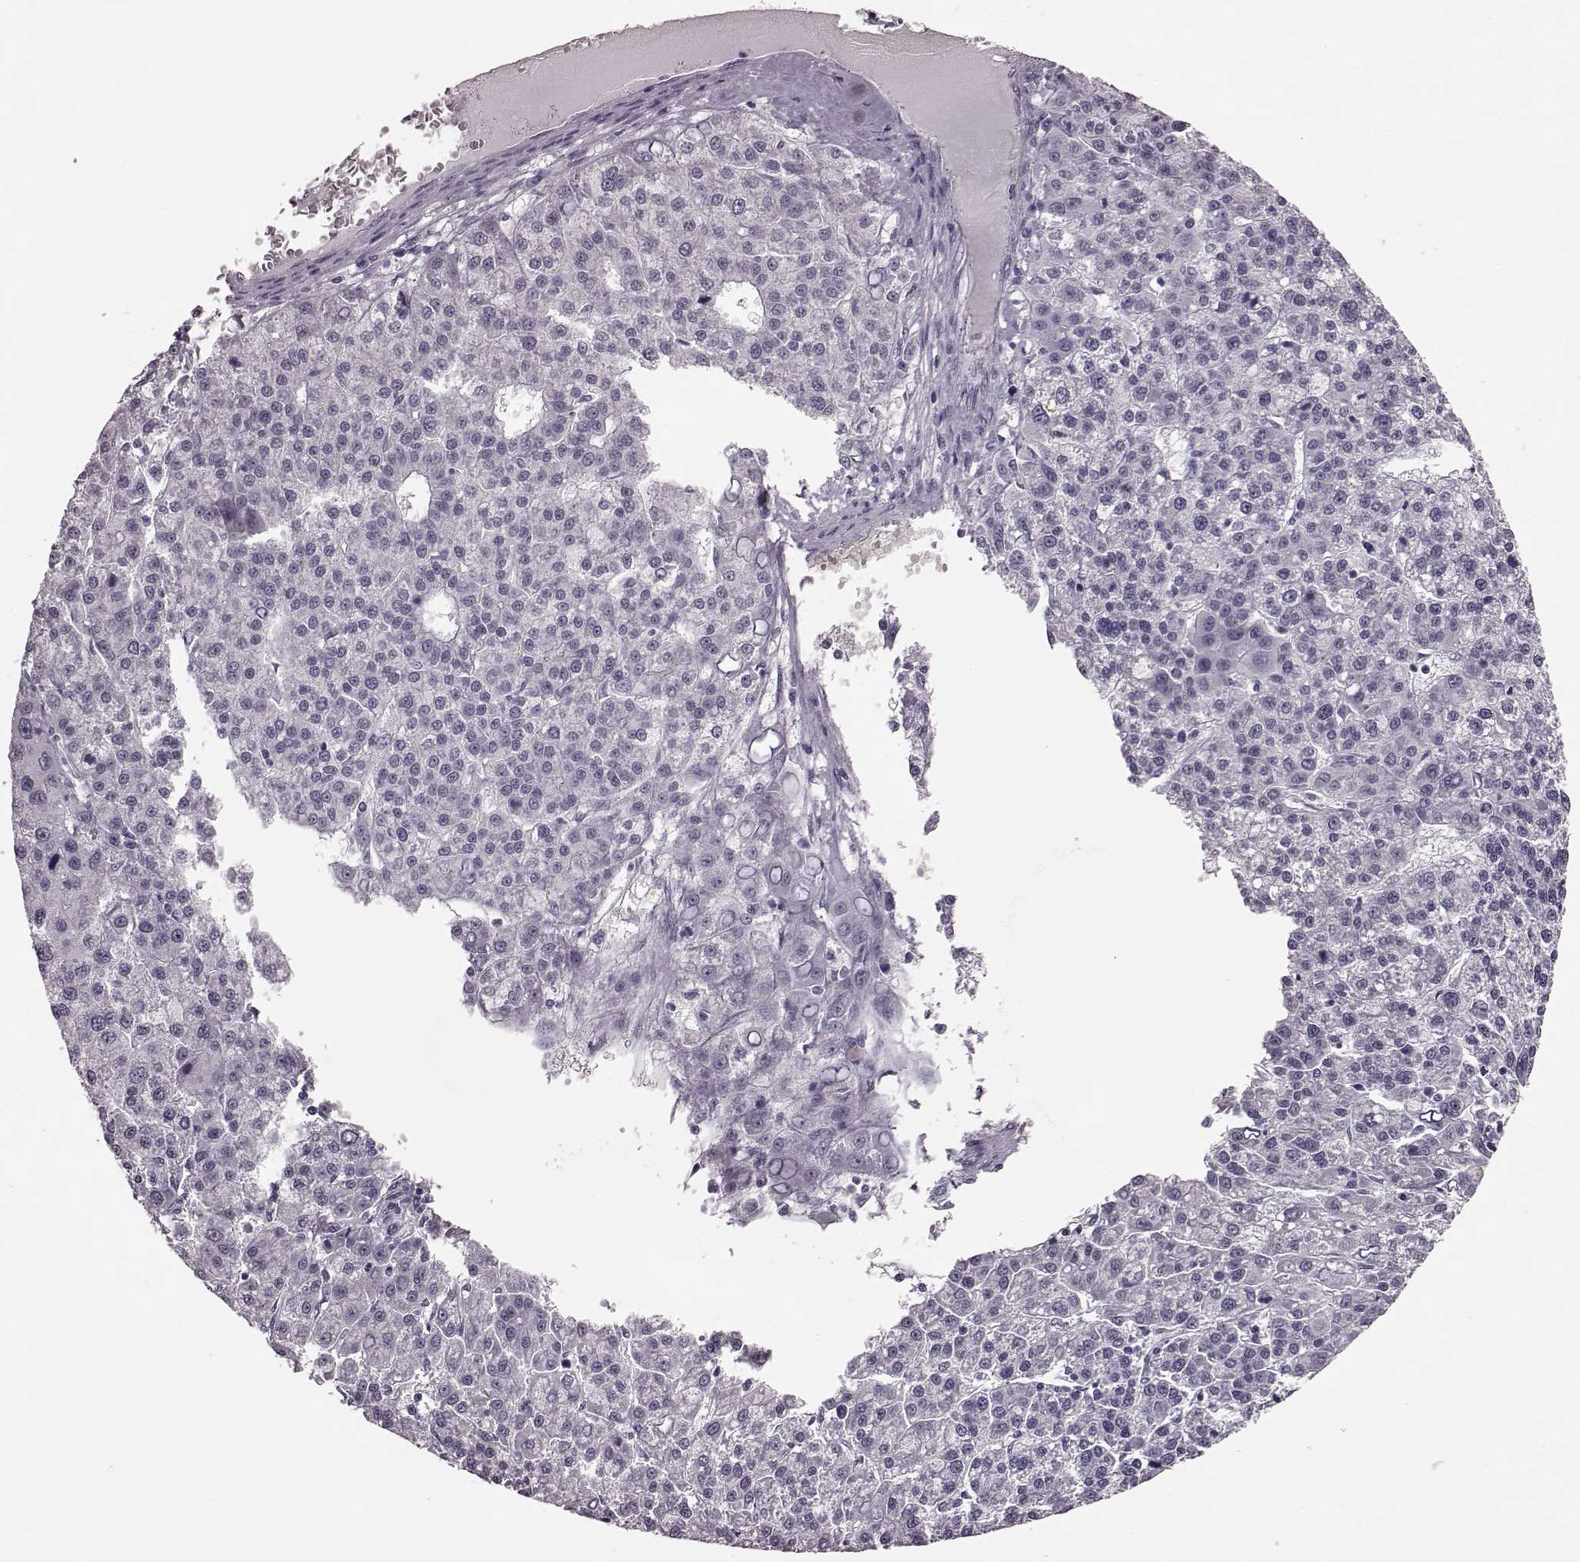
{"staining": {"intensity": "negative", "quantity": "none", "location": "none"}, "tissue": "liver cancer", "cell_type": "Tumor cells", "image_type": "cancer", "snomed": [{"axis": "morphology", "description": "Carcinoma, Hepatocellular, NOS"}, {"axis": "topography", "description": "Liver"}], "caption": "High magnification brightfield microscopy of liver cancer stained with DAB (3,3'-diaminobenzidine) (brown) and counterstained with hematoxylin (blue): tumor cells show no significant expression.", "gene": "TRPM1", "patient": {"sex": "female", "age": 58}}